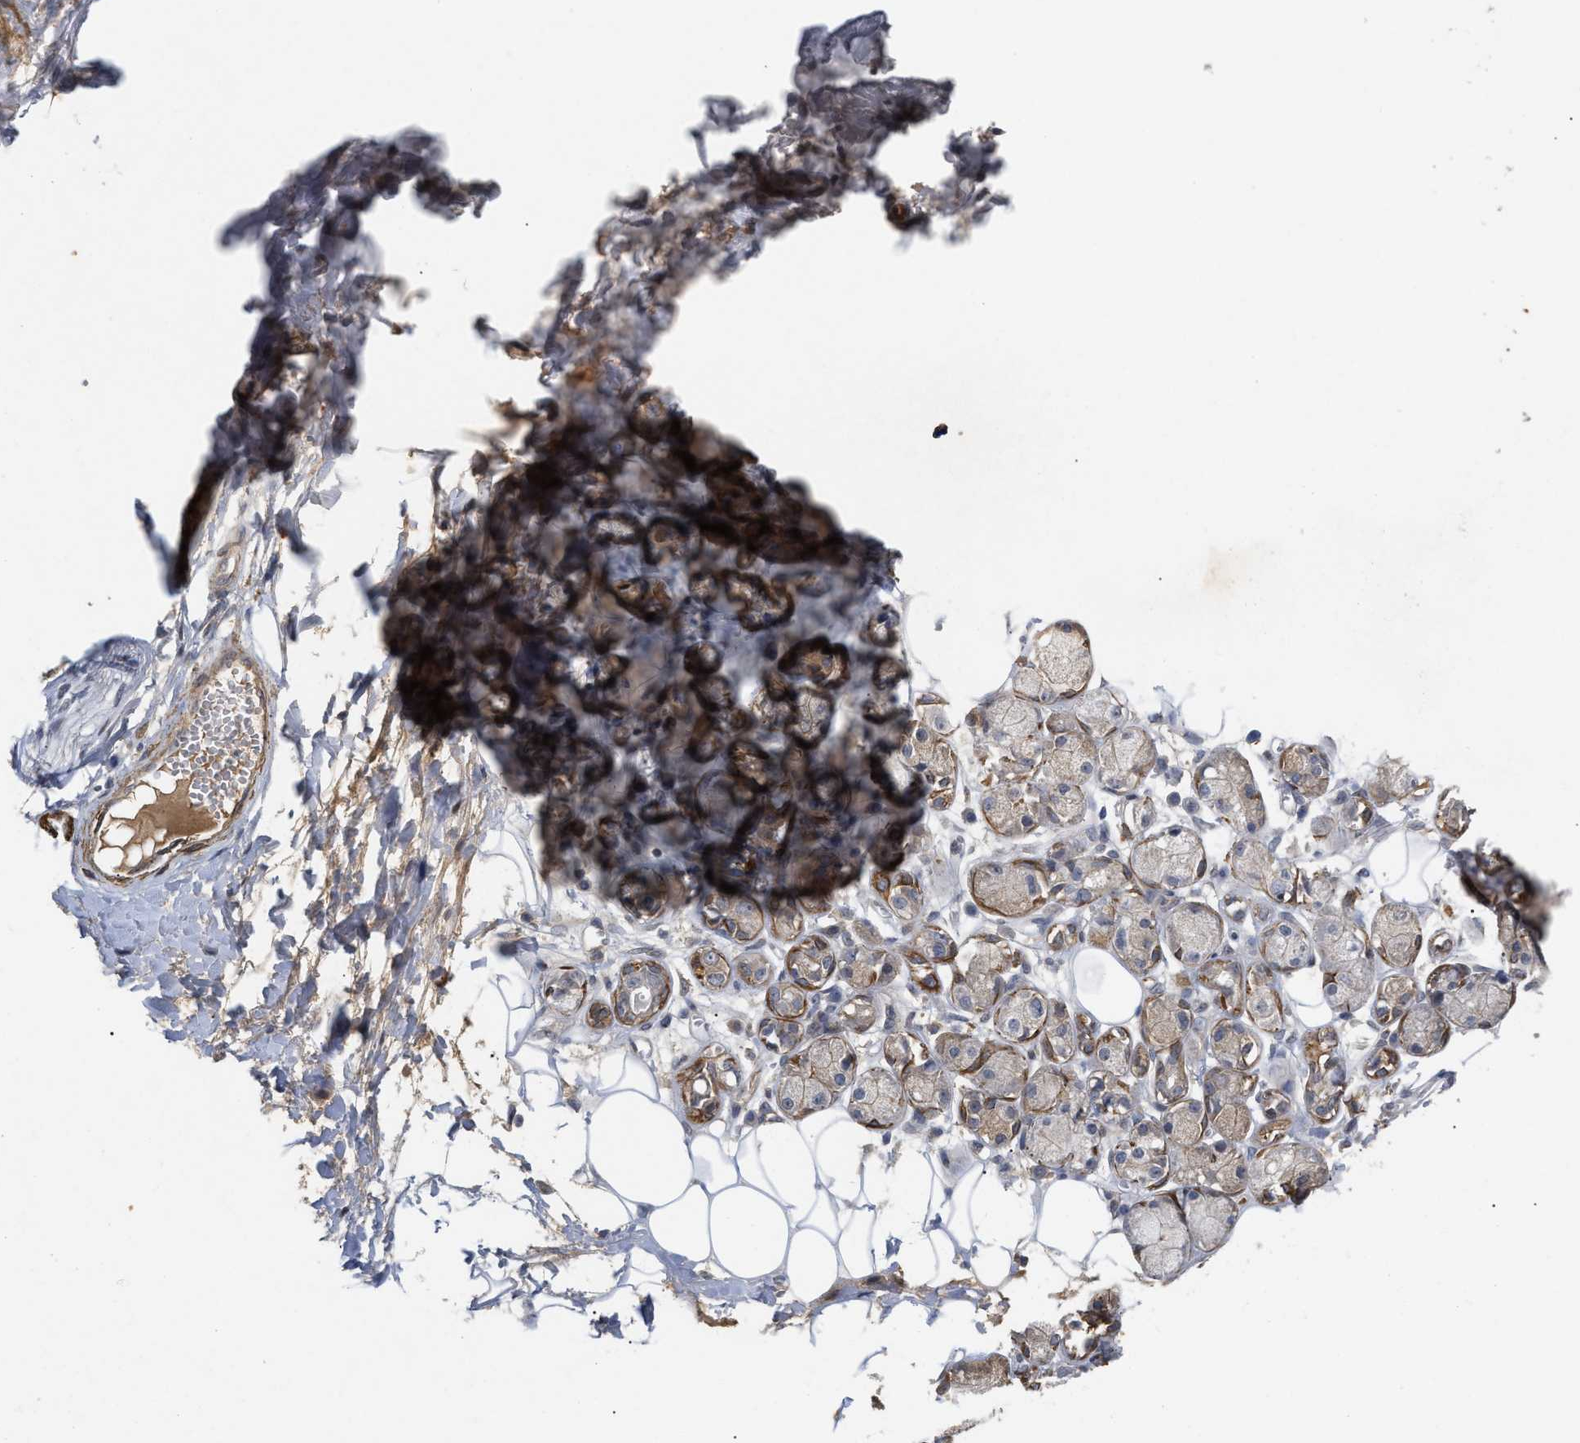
{"staining": {"intensity": "negative", "quantity": "none", "location": "none"}, "tissue": "adipose tissue", "cell_type": "Adipocytes", "image_type": "normal", "snomed": [{"axis": "morphology", "description": "Normal tissue, NOS"}, {"axis": "morphology", "description": "Inflammation, NOS"}, {"axis": "topography", "description": "Salivary gland"}, {"axis": "topography", "description": "Peripheral nerve tissue"}], "caption": "High power microscopy micrograph of an immunohistochemistry (IHC) photomicrograph of benign adipose tissue, revealing no significant staining in adipocytes. (DAB (3,3'-diaminobenzidine) immunohistochemistry (IHC) visualized using brightfield microscopy, high magnification).", "gene": "ST6GALNAC6", "patient": {"sex": "female", "age": 75}}